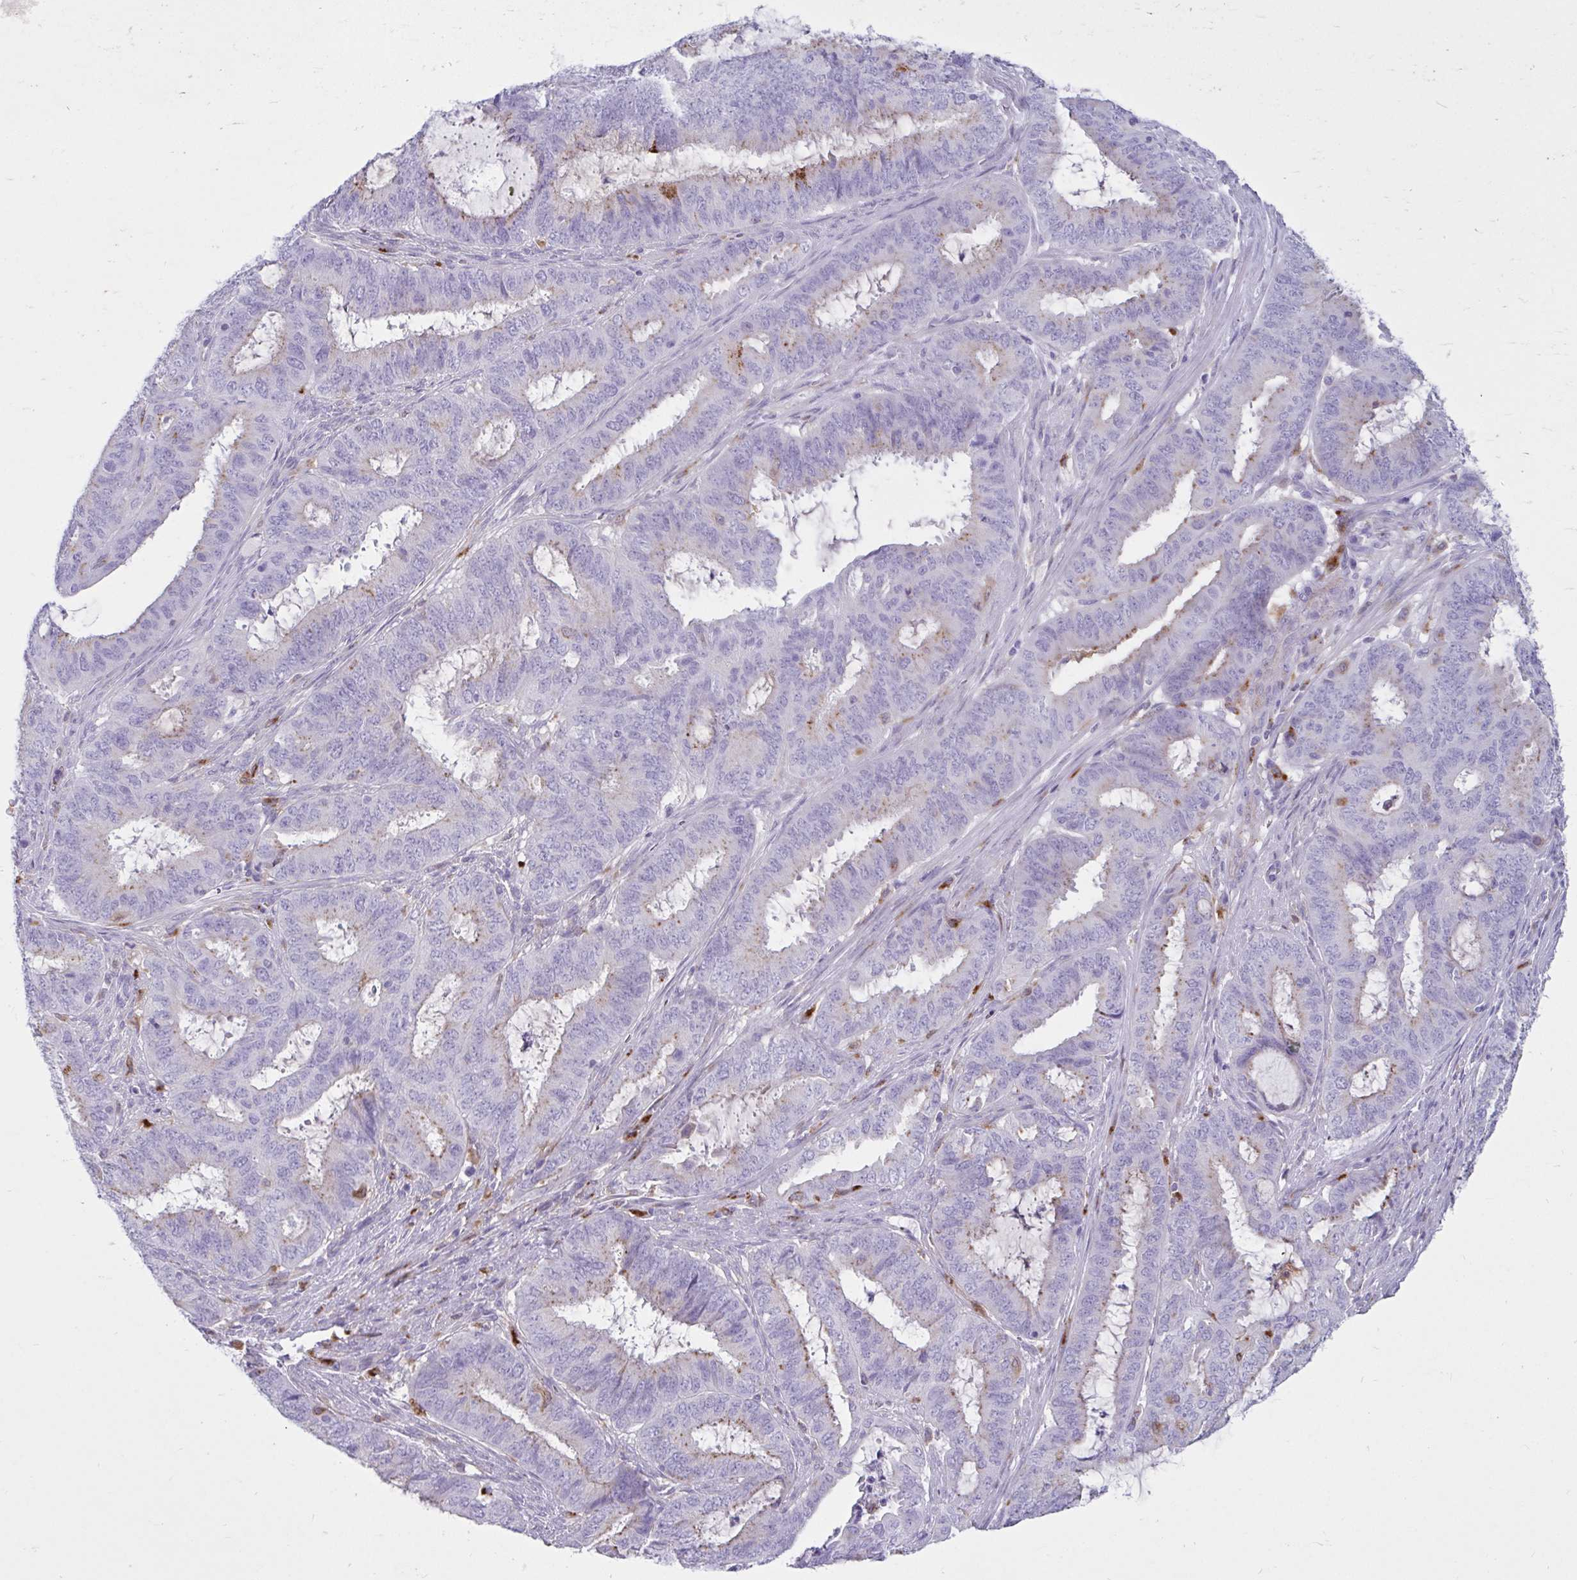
{"staining": {"intensity": "weak", "quantity": "<25%", "location": "cytoplasmic/membranous"}, "tissue": "endometrial cancer", "cell_type": "Tumor cells", "image_type": "cancer", "snomed": [{"axis": "morphology", "description": "Adenocarcinoma, NOS"}, {"axis": "topography", "description": "Endometrium"}], "caption": "High power microscopy image of an immunohistochemistry histopathology image of endometrial adenocarcinoma, revealing no significant staining in tumor cells. The staining was performed using DAB (3,3'-diaminobenzidine) to visualize the protein expression in brown, while the nuclei were stained in blue with hematoxylin (Magnification: 20x).", "gene": "CTSZ", "patient": {"sex": "female", "age": 51}}